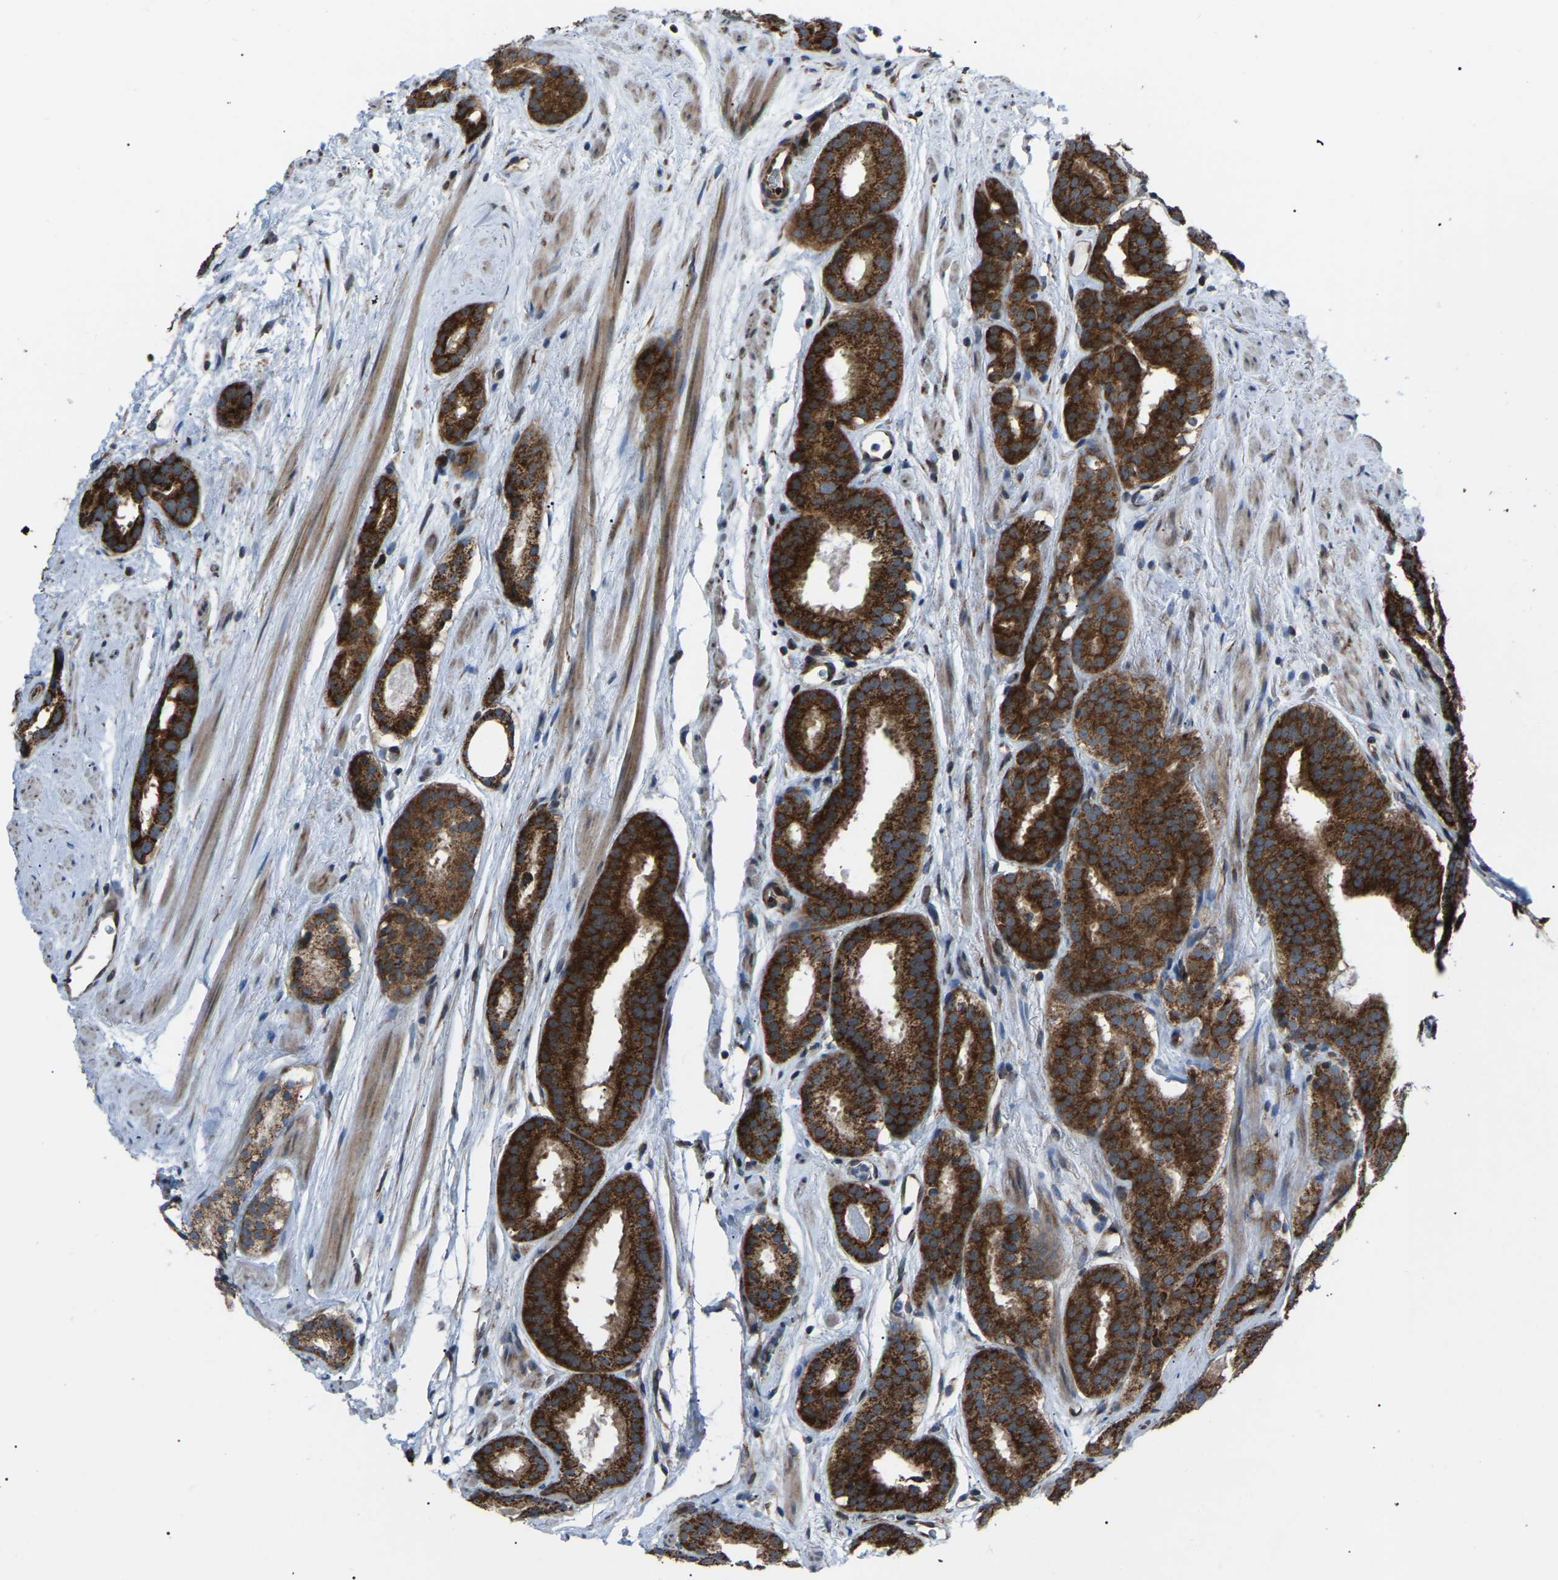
{"staining": {"intensity": "strong", "quantity": ">75%", "location": "cytoplasmic/membranous"}, "tissue": "prostate cancer", "cell_type": "Tumor cells", "image_type": "cancer", "snomed": [{"axis": "morphology", "description": "Adenocarcinoma, Low grade"}, {"axis": "topography", "description": "Prostate"}], "caption": "The histopathology image exhibits immunohistochemical staining of prostate cancer. There is strong cytoplasmic/membranous expression is identified in approximately >75% of tumor cells.", "gene": "AGO2", "patient": {"sex": "male", "age": 69}}